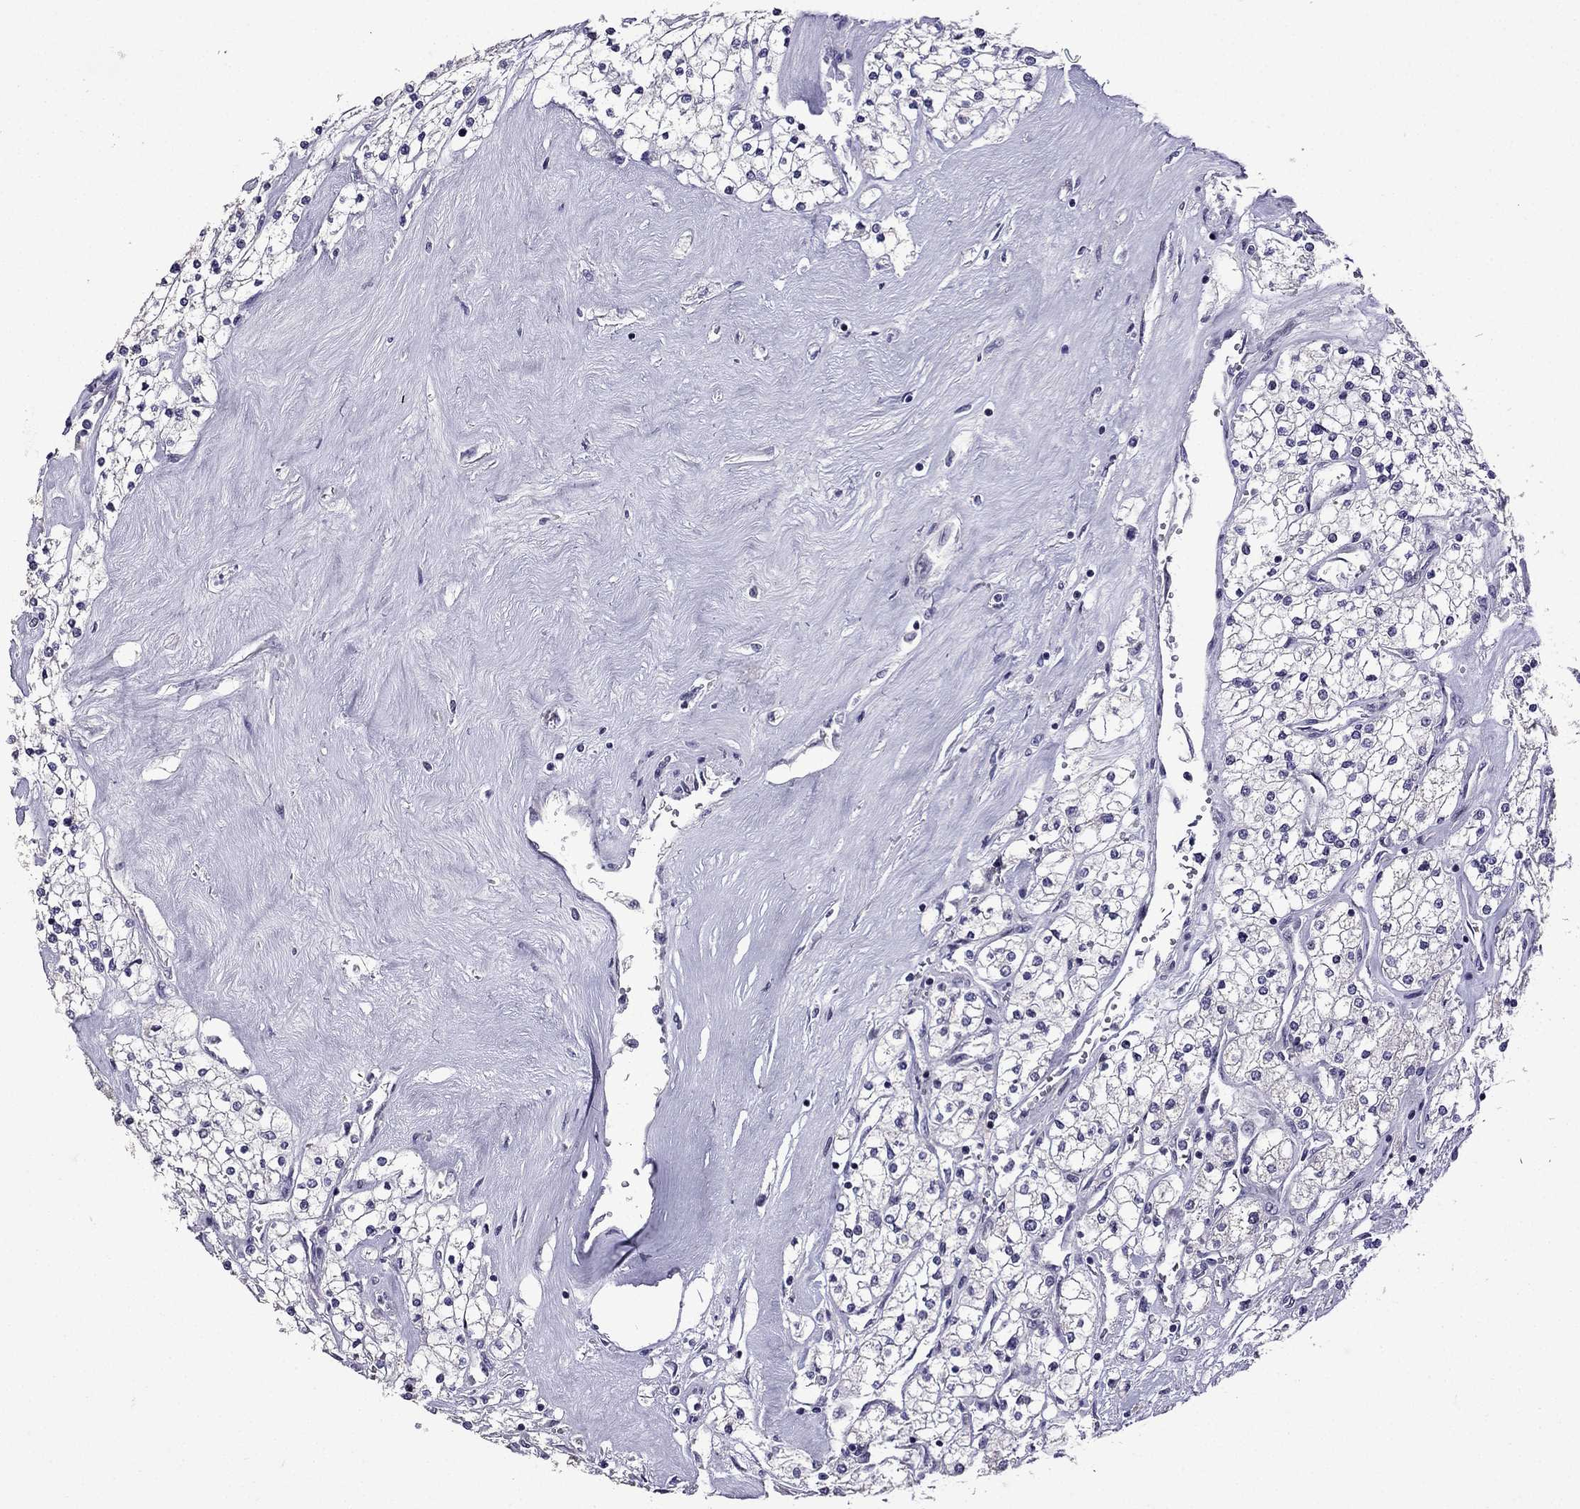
{"staining": {"intensity": "negative", "quantity": "none", "location": "none"}, "tissue": "renal cancer", "cell_type": "Tumor cells", "image_type": "cancer", "snomed": [{"axis": "morphology", "description": "Adenocarcinoma, NOS"}, {"axis": "topography", "description": "Kidney"}], "caption": "An image of renal cancer (adenocarcinoma) stained for a protein reveals no brown staining in tumor cells. (DAB immunohistochemistry (IHC) with hematoxylin counter stain).", "gene": "TTN", "patient": {"sex": "male", "age": 80}}